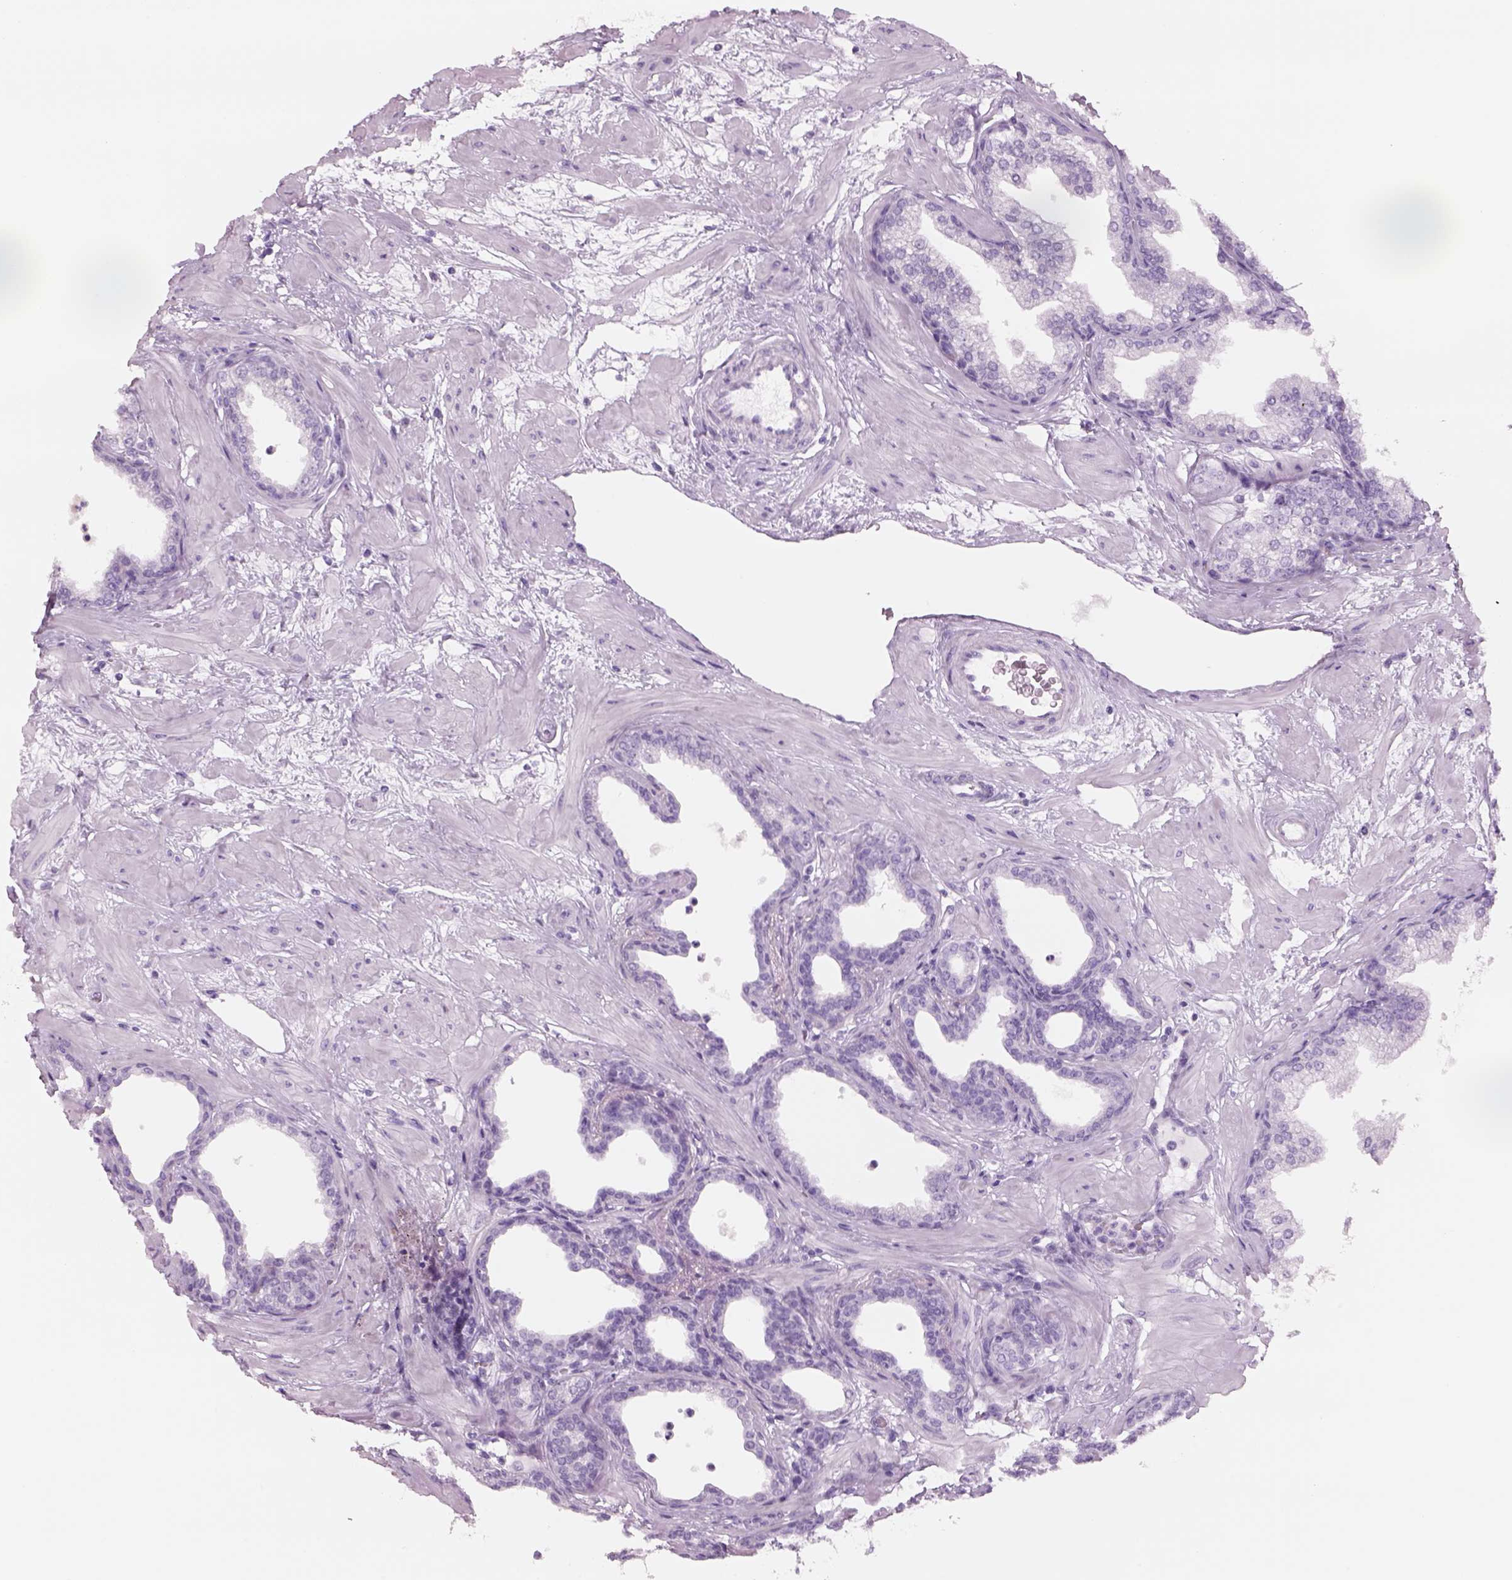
{"staining": {"intensity": "negative", "quantity": "none", "location": "none"}, "tissue": "prostate", "cell_type": "Glandular cells", "image_type": "normal", "snomed": [{"axis": "morphology", "description": "Normal tissue, NOS"}, {"axis": "topography", "description": "Prostate"}], "caption": "A micrograph of prostate stained for a protein reveals no brown staining in glandular cells. The staining was performed using DAB to visualize the protein expression in brown, while the nuclei were stained in blue with hematoxylin (Magnification: 20x).", "gene": "RHO", "patient": {"sex": "male", "age": 37}}